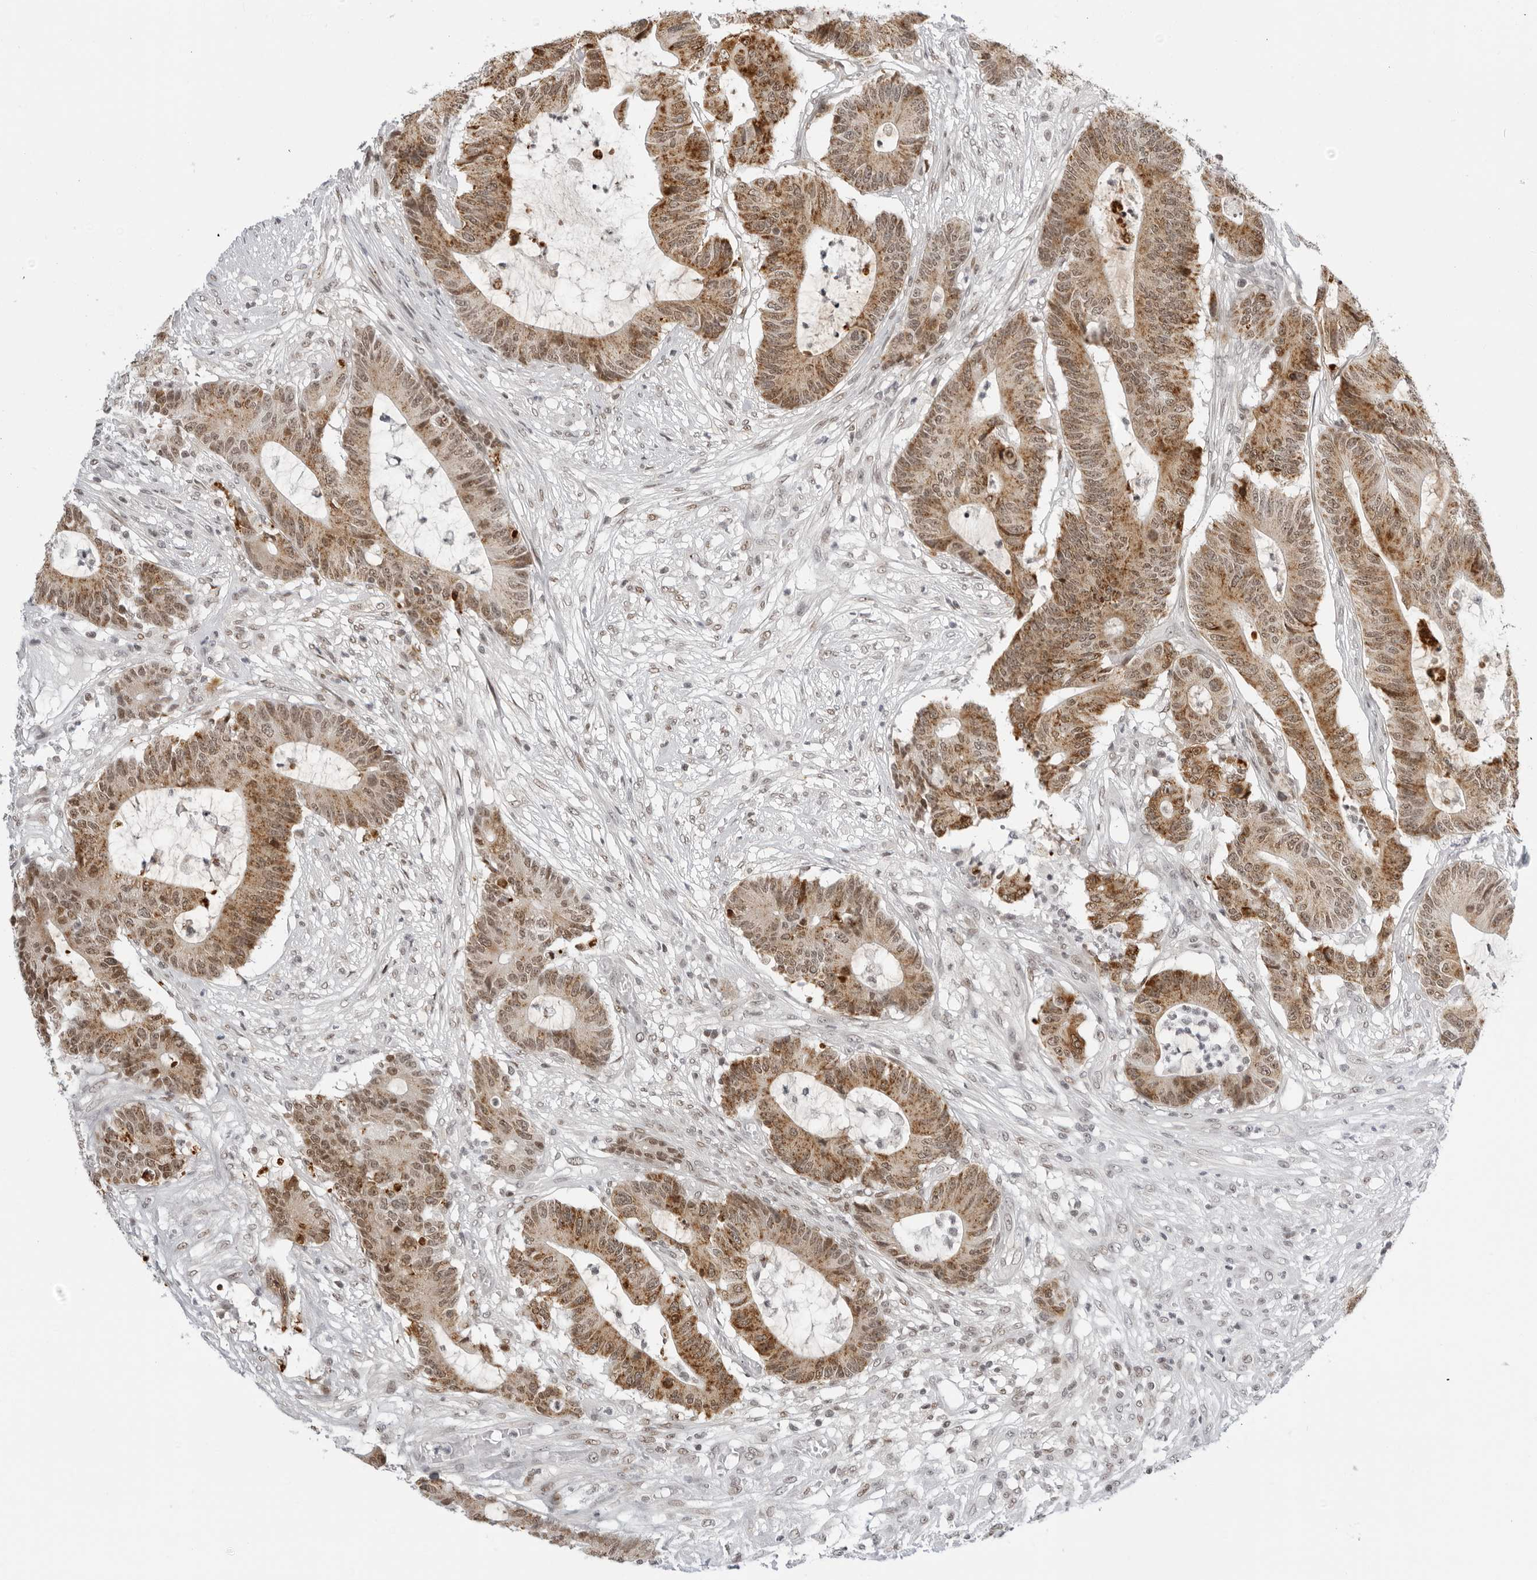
{"staining": {"intensity": "moderate", "quantity": ">75%", "location": "cytoplasmic/membranous,nuclear"}, "tissue": "colorectal cancer", "cell_type": "Tumor cells", "image_type": "cancer", "snomed": [{"axis": "morphology", "description": "Adenocarcinoma, NOS"}, {"axis": "topography", "description": "Colon"}], "caption": "This image demonstrates immunohistochemistry staining of adenocarcinoma (colorectal), with medium moderate cytoplasmic/membranous and nuclear staining in approximately >75% of tumor cells.", "gene": "MSH6", "patient": {"sex": "female", "age": 84}}